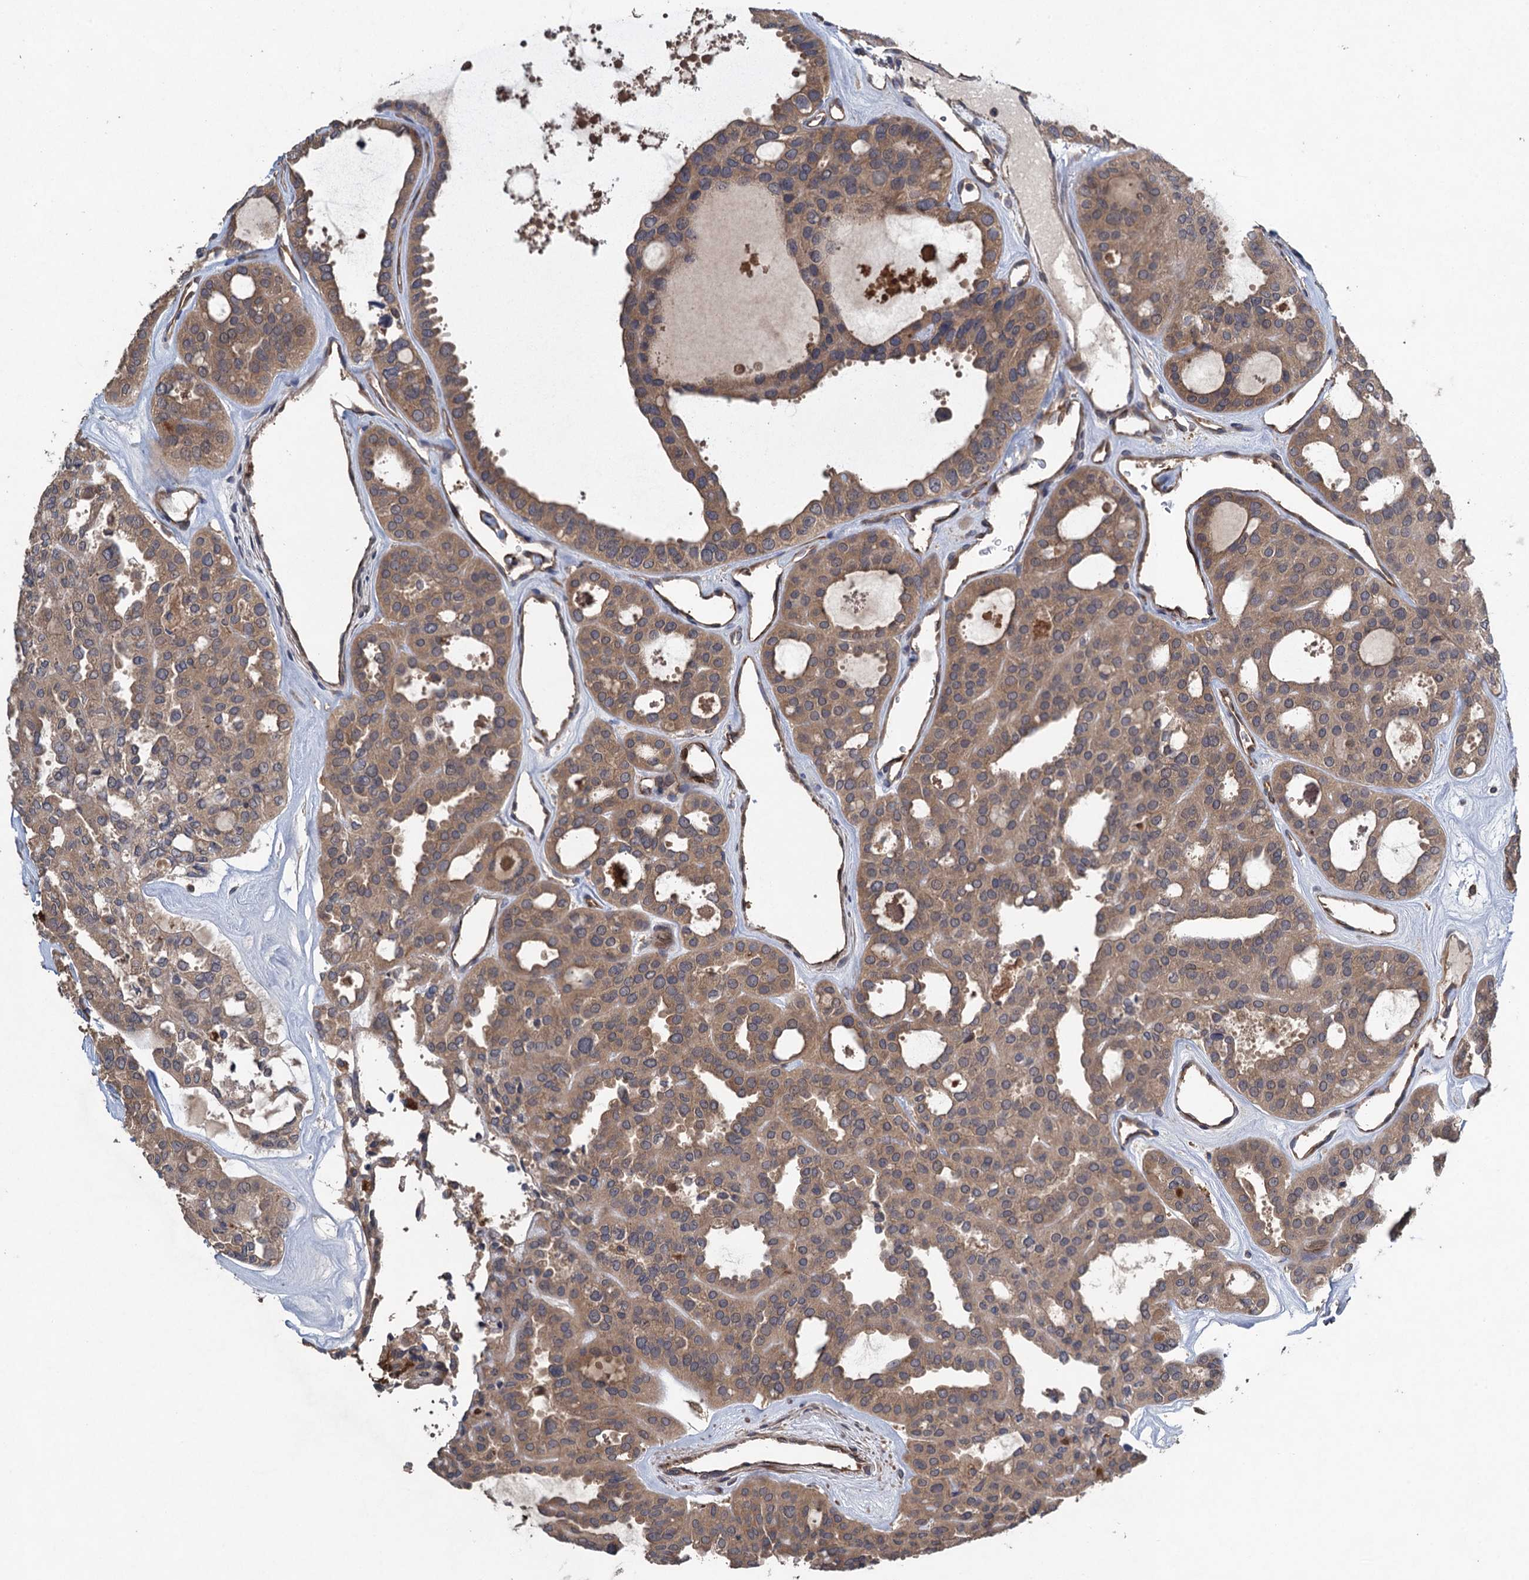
{"staining": {"intensity": "moderate", "quantity": ">75%", "location": "cytoplasmic/membranous"}, "tissue": "thyroid cancer", "cell_type": "Tumor cells", "image_type": "cancer", "snomed": [{"axis": "morphology", "description": "Follicular adenoma carcinoma, NOS"}, {"axis": "topography", "description": "Thyroid gland"}], "caption": "Protein positivity by immunohistochemistry (IHC) displays moderate cytoplasmic/membranous positivity in about >75% of tumor cells in thyroid cancer.", "gene": "CNTN5", "patient": {"sex": "male", "age": 75}}